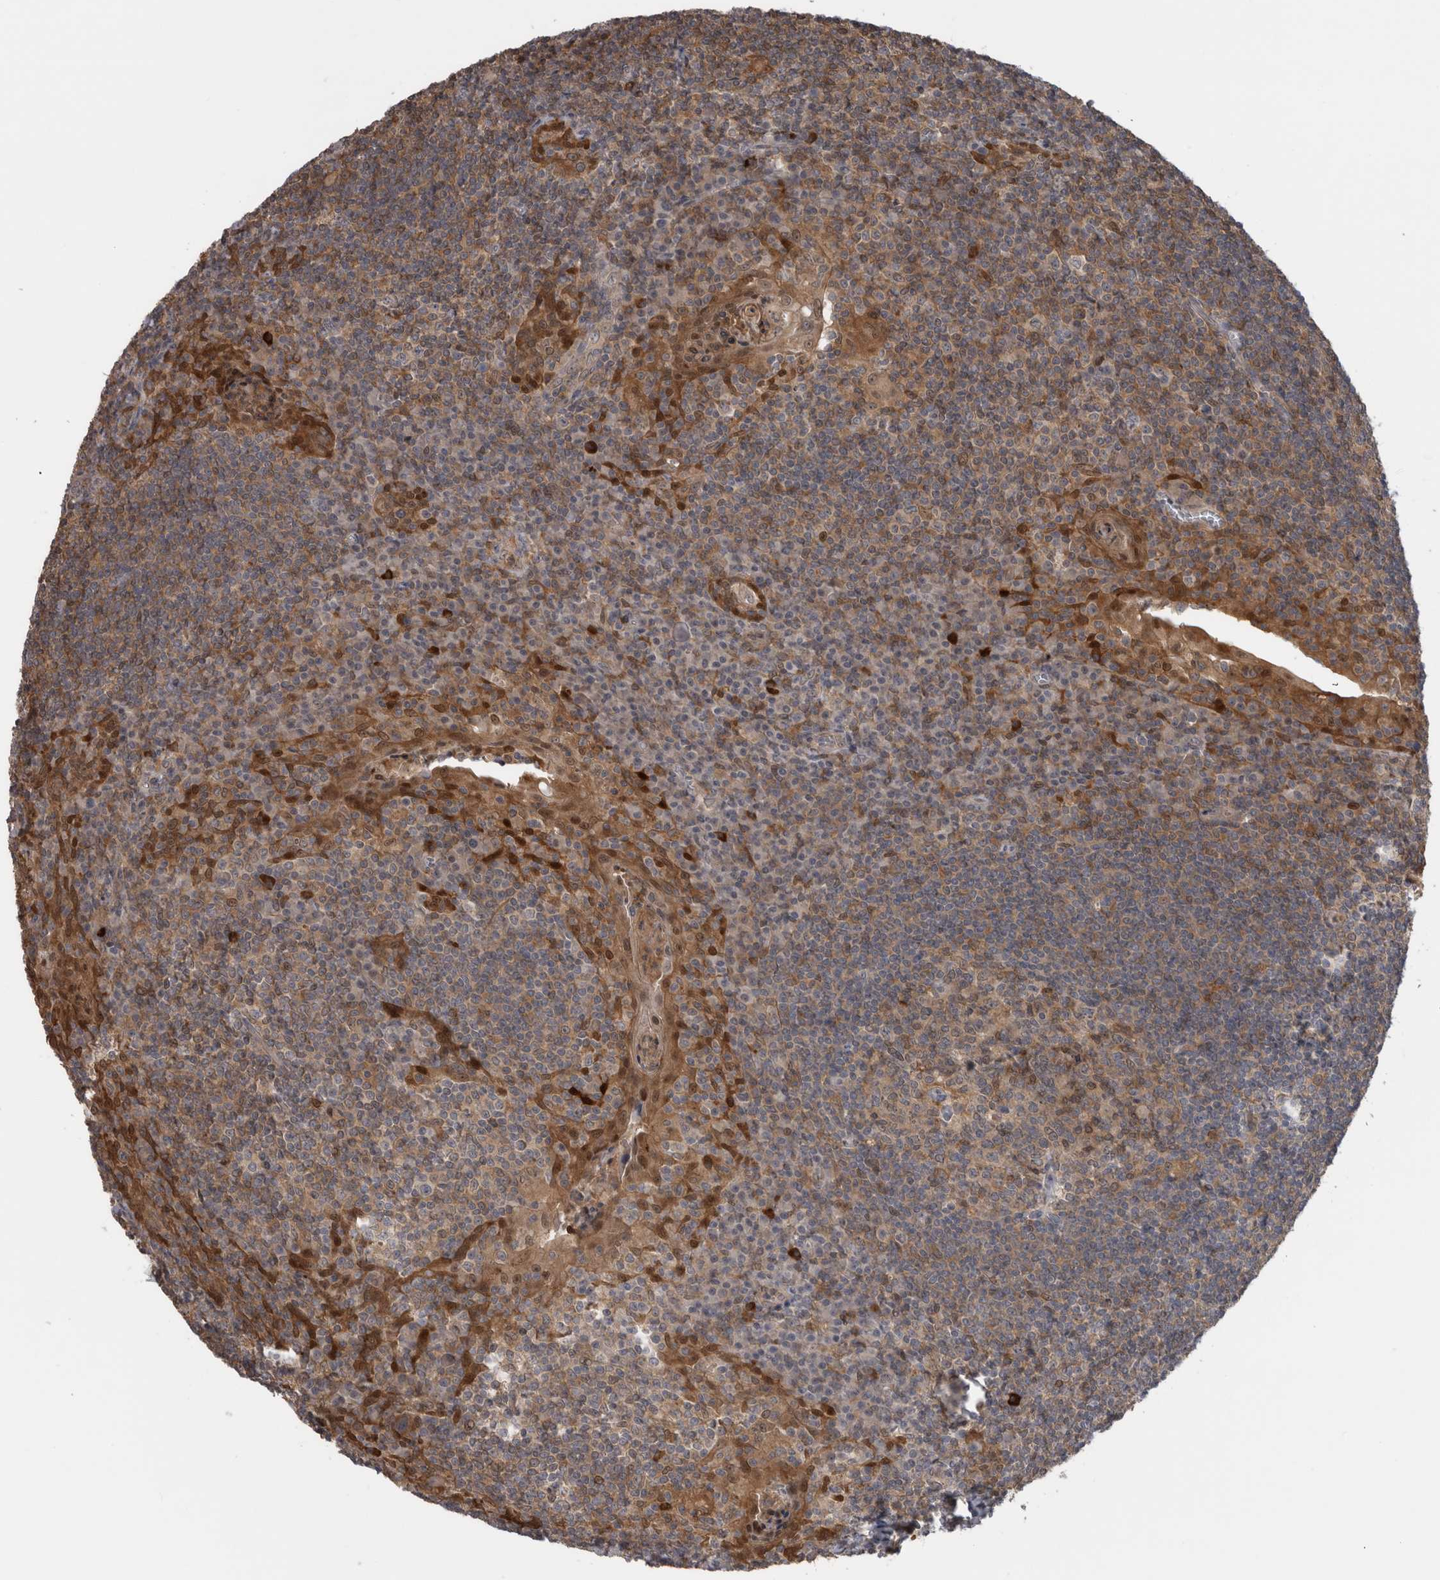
{"staining": {"intensity": "moderate", "quantity": ">75%", "location": "cytoplasmic/membranous"}, "tissue": "tonsil", "cell_type": "Germinal center cells", "image_type": "normal", "snomed": [{"axis": "morphology", "description": "Normal tissue, NOS"}, {"axis": "topography", "description": "Tonsil"}], "caption": "Immunohistochemistry (IHC) of benign human tonsil shows medium levels of moderate cytoplasmic/membranous staining in approximately >75% of germinal center cells. (Stains: DAB (3,3'-diaminobenzidine) in brown, nuclei in blue, Microscopy: brightfield microscopy at high magnification).", "gene": "USH1G", "patient": {"sex": "male", "age": 37}}